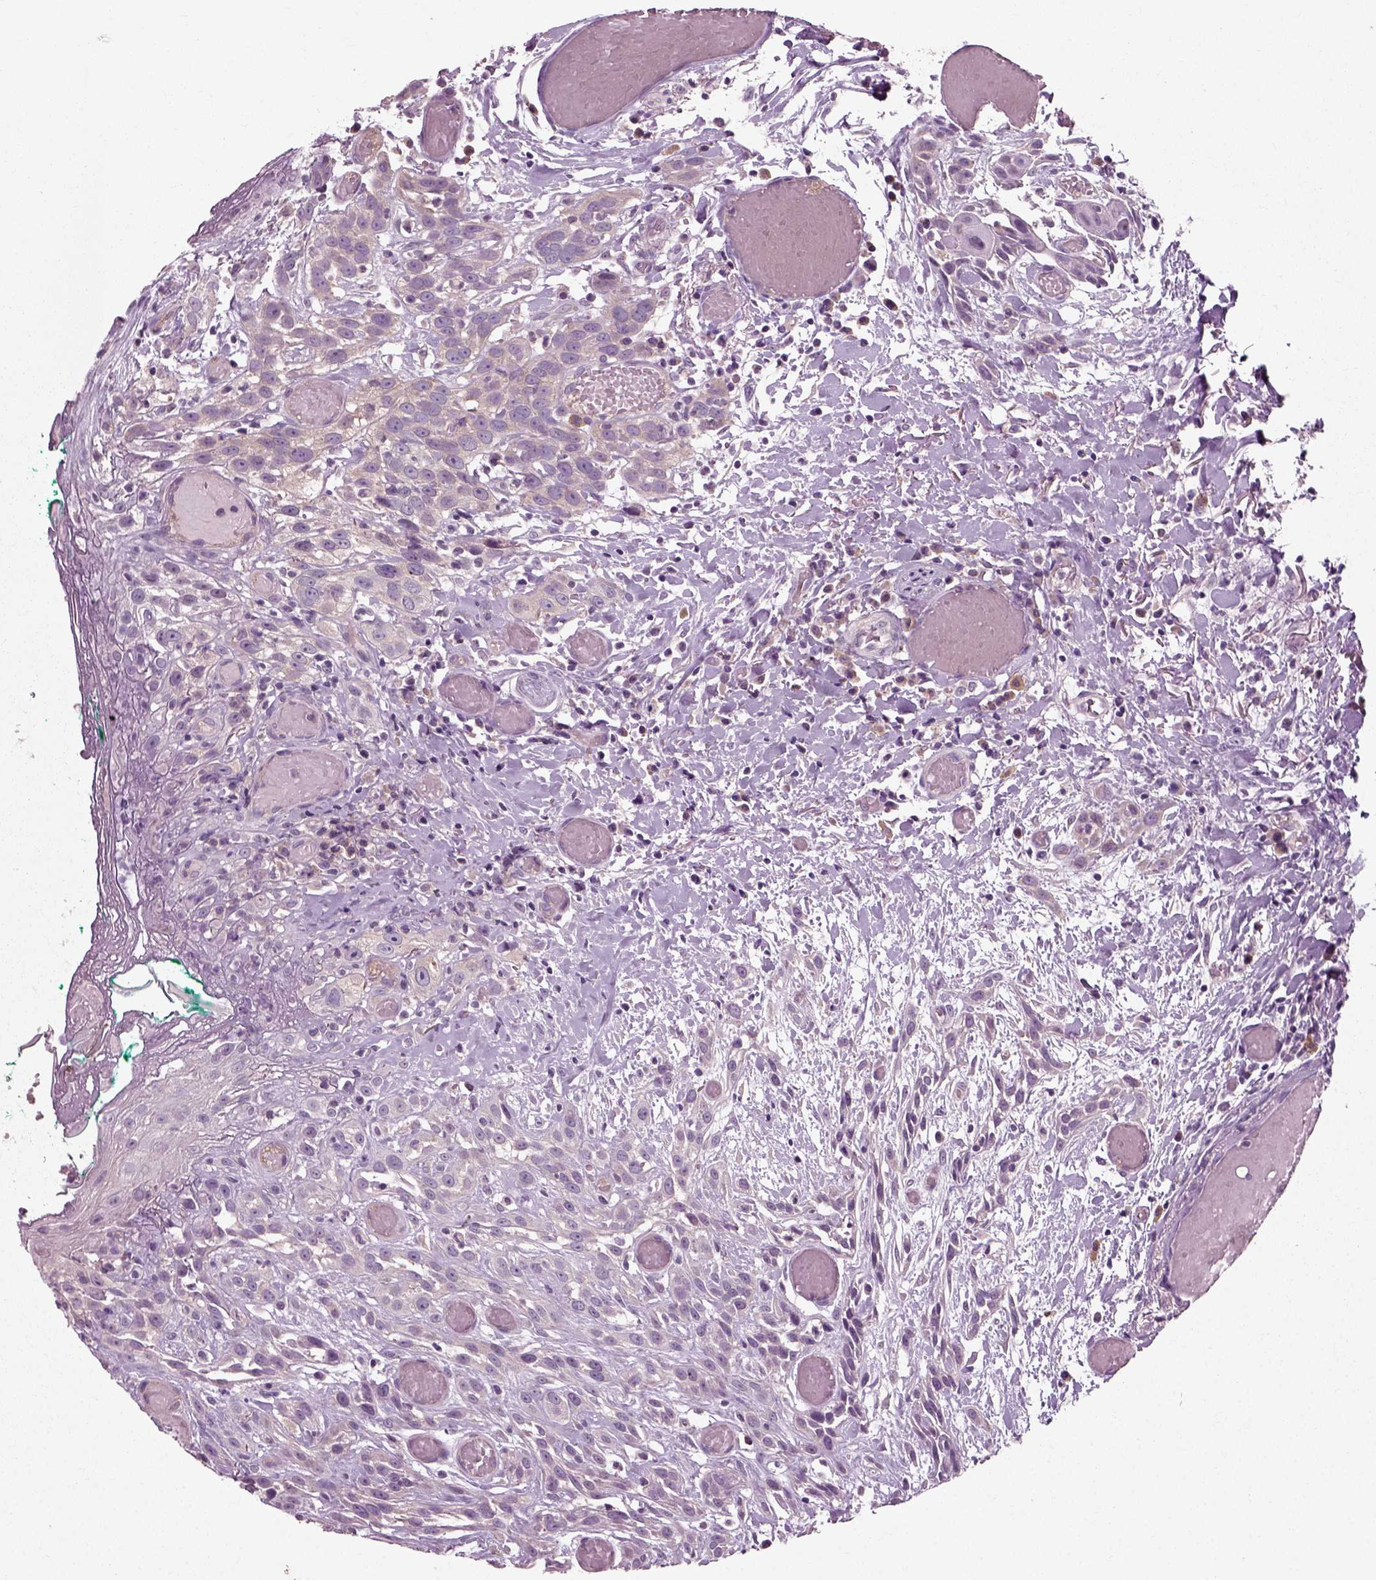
{"staining": {"intensity": "weak", "quantity": "25%-75%", "location": "cytoplasmic/membranous"}, "tissue": "head and neck cancer", "cell_type": "Tumor cells", "image_type": "cancer", "snomed": [{"axis": "morphology", "description": "Normal tissue, NOS"}, {"axis": "morphology", "description": "Squamous cell carcinoma, NOS"}, {"axis": "topography", "description": "Oral tissue"}, {"axis": "topography", "description": "Salivary gland"}, {"axis": "topography", "description": "Head-Neck"}], "caption": "About 25%-75% of tumor cells in head and neck squamous cell carcinoma reveal weak cytoplasmic/membranous protein expression as visualized by brown immunohistochemical staining.", "gene": "RND2", "patient": {"sex": "female", "age": 62}}